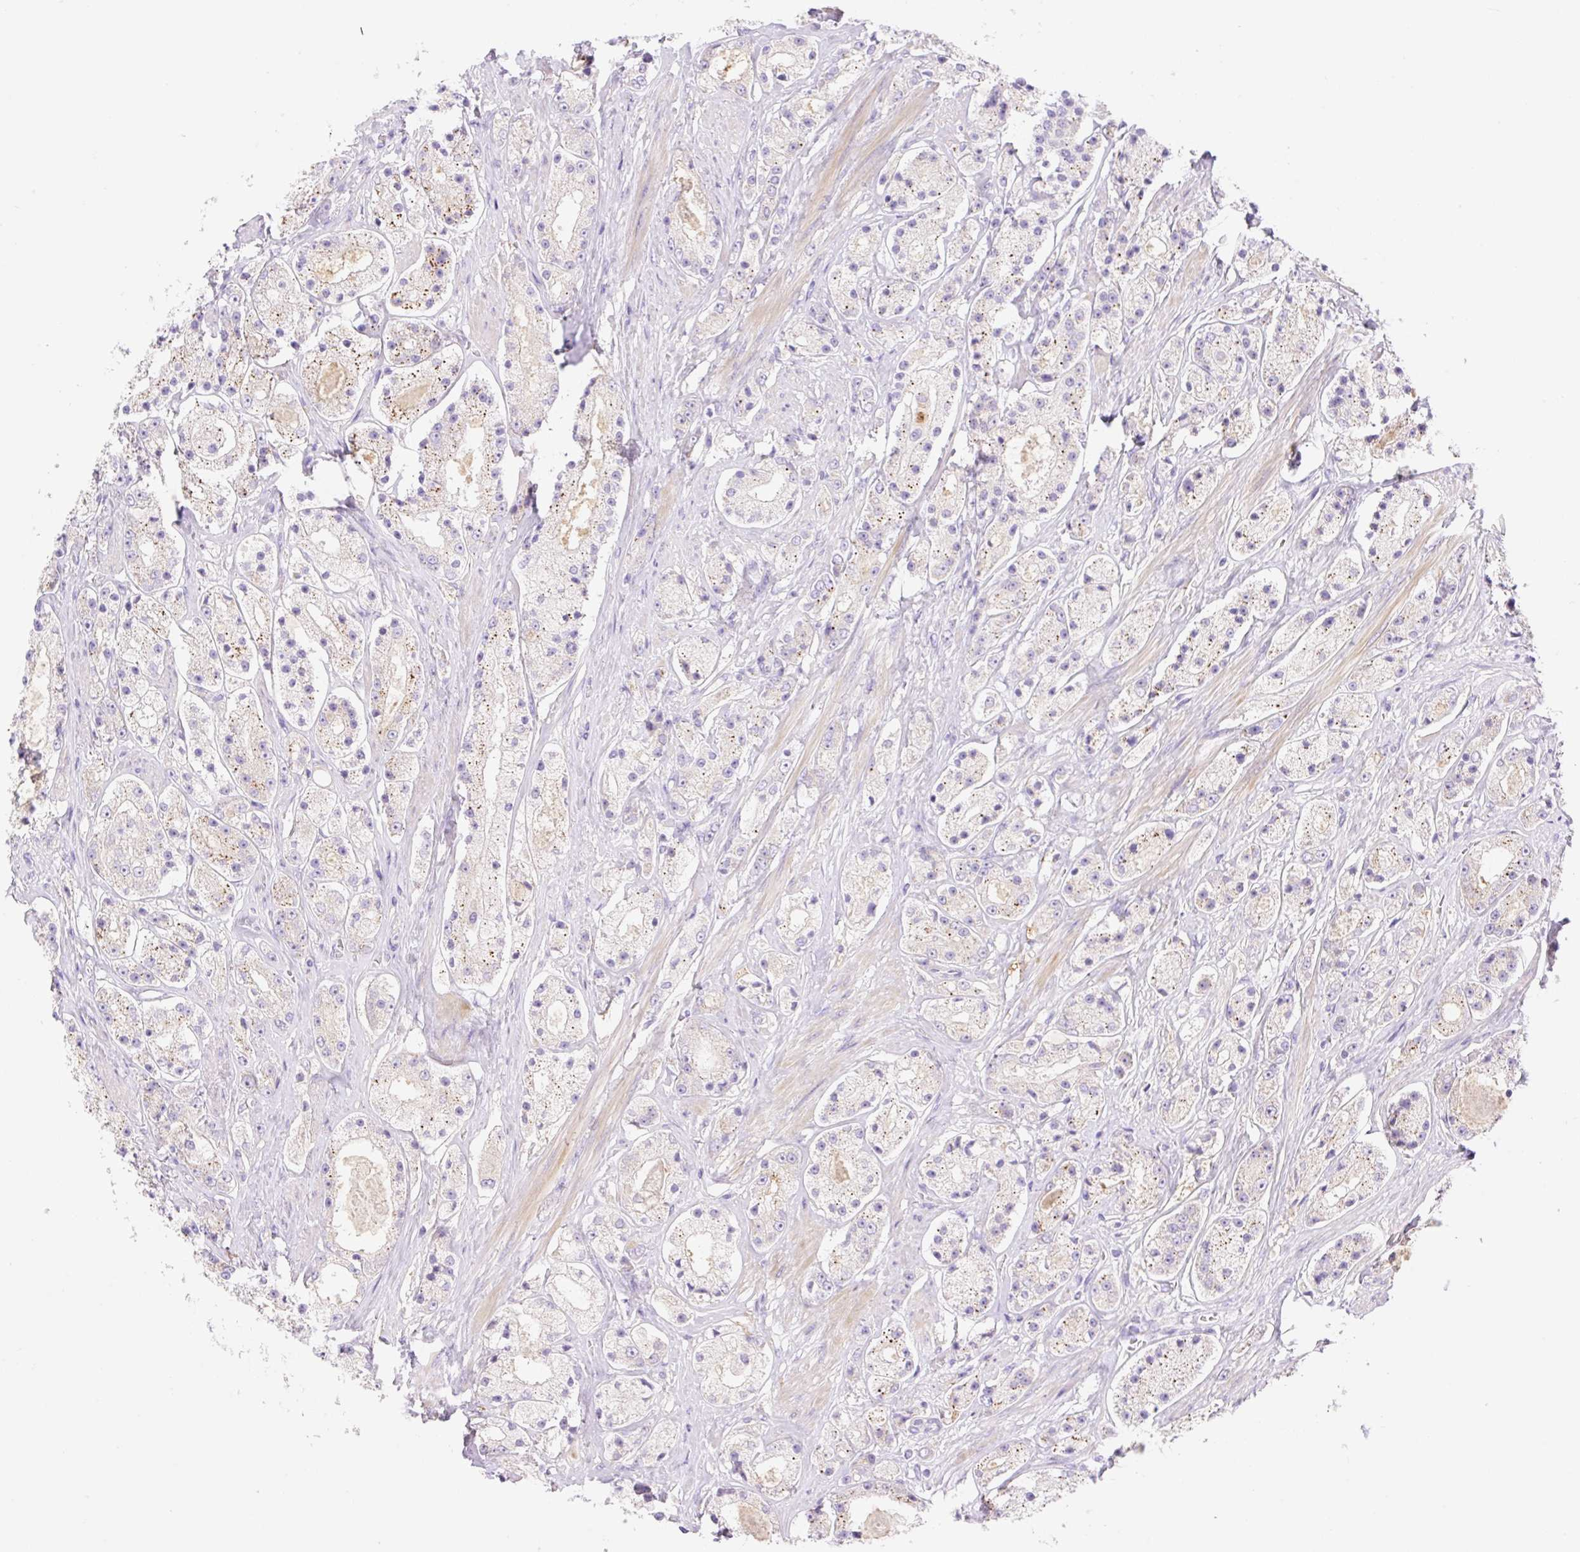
{"staining": {"intensity": "weak", "quantity": "25%-75%", "location": "cytoplasmic/membranous"}, "tissue": "prostate cancer", "cell_type": "Tumor cells", "image_type": "cancer", "snomed": [{"axis": "morphology", "description": "Adenocarcinoma, High grade"}, {"axis": "topography", "description": "Prostate"}], "caption": "This photomicrograph demonstrates immunohistochemistry (IHC) staining of adenocarcinoma (high-grade) (prostate), with low weak cytoplasmic/membranous staining in approximately 25%-75% of tumor cells.", "gene": "DENND5A", "patient": {"sex": "male", "age": 67}}